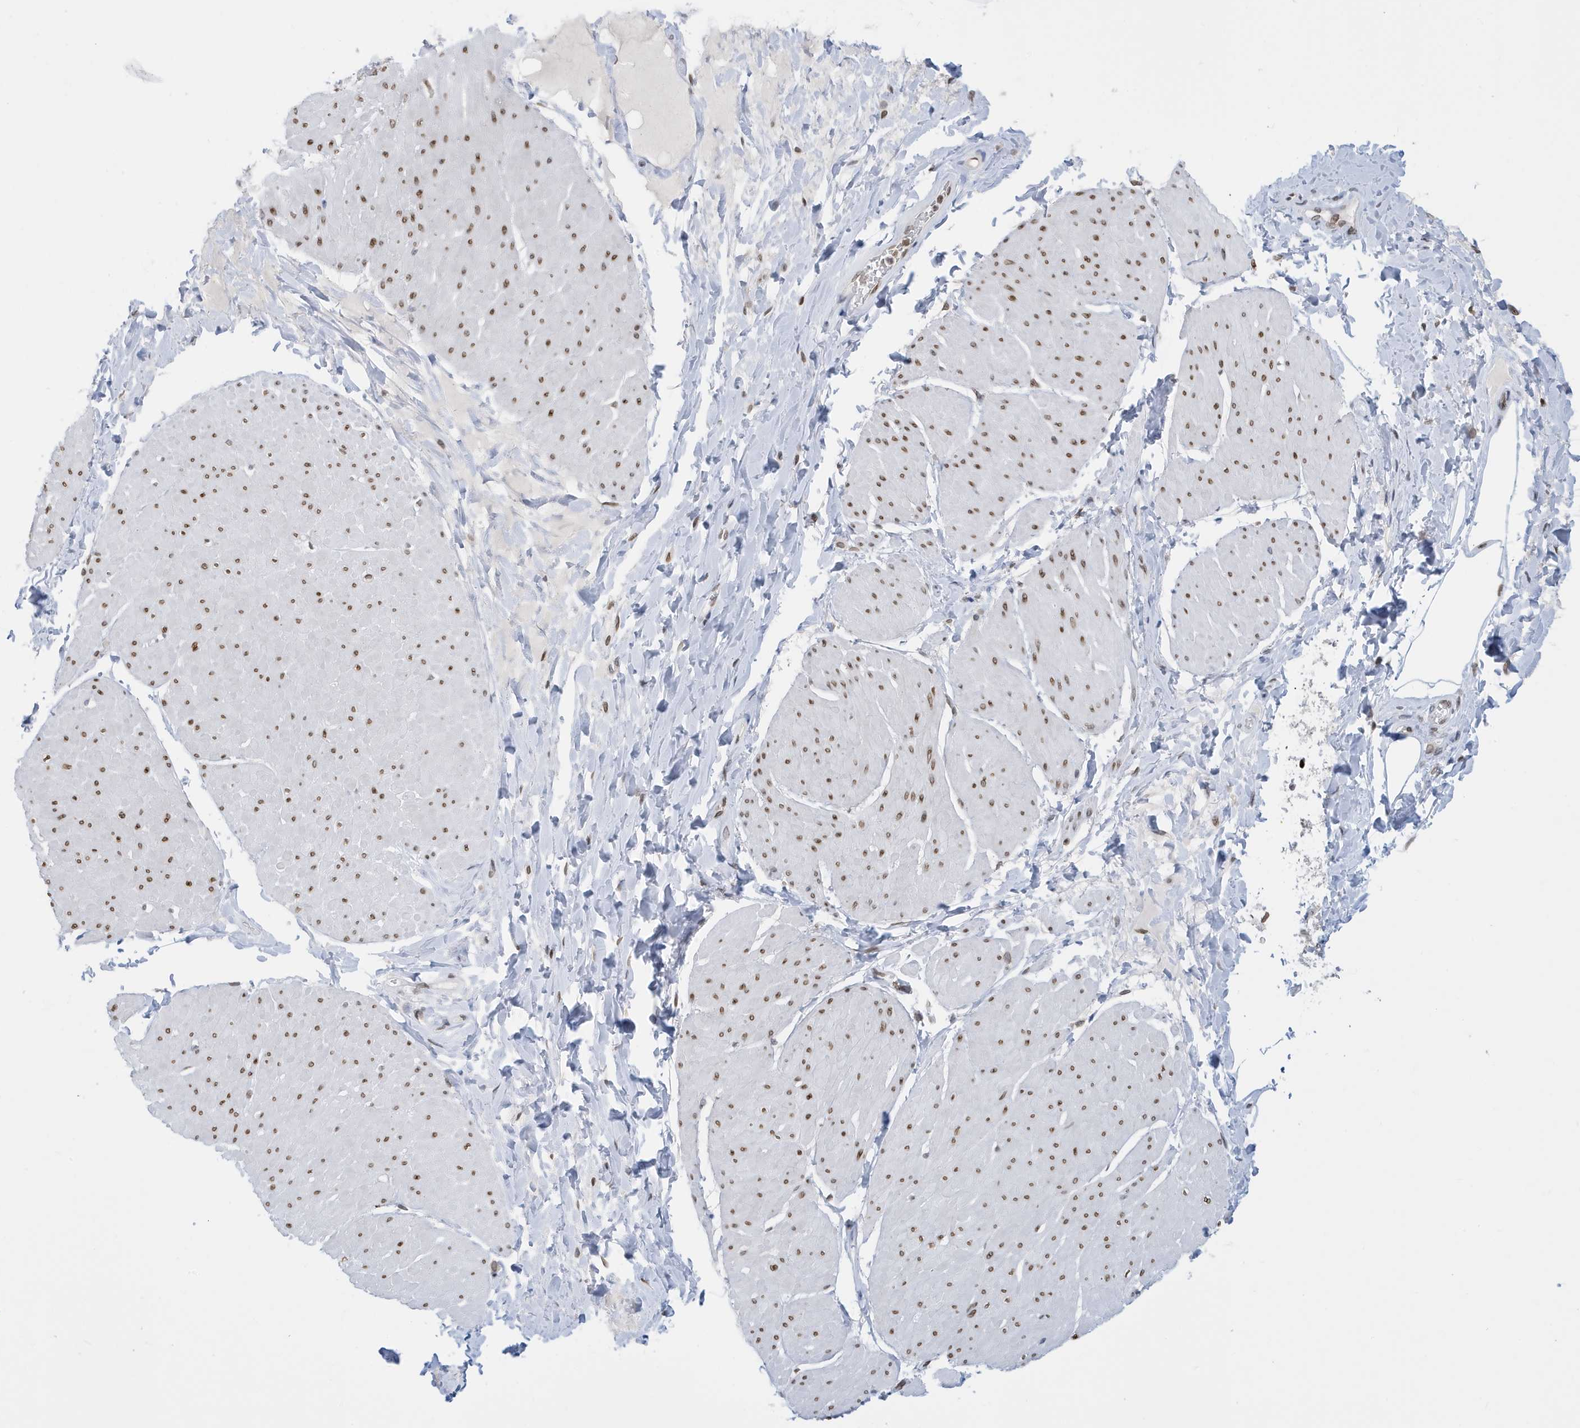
{"staining": {"intensity": "moderate", "quantity": ">75%", "location": "nuclear"}, "tissue": "smooth muscle", "cell_type": "Smooth muscle cells", "image_type": "normal", "snomed": [{"axis": "morphology", "description": "Urothelial carcinoma, High grade"}, {"axis": "topography", "description": "Urinary bladder"}], "caption": "Normal smooth muscle displays moderate nuclear expression in approximately >75% of smooth muscle cells, visualized by immunohistochemistry. (DAB IHC, brown staining for protein, blue staining for nuclei).", "gene": "PCYT1A", "patient": {"sex": "male", "age": 46}}